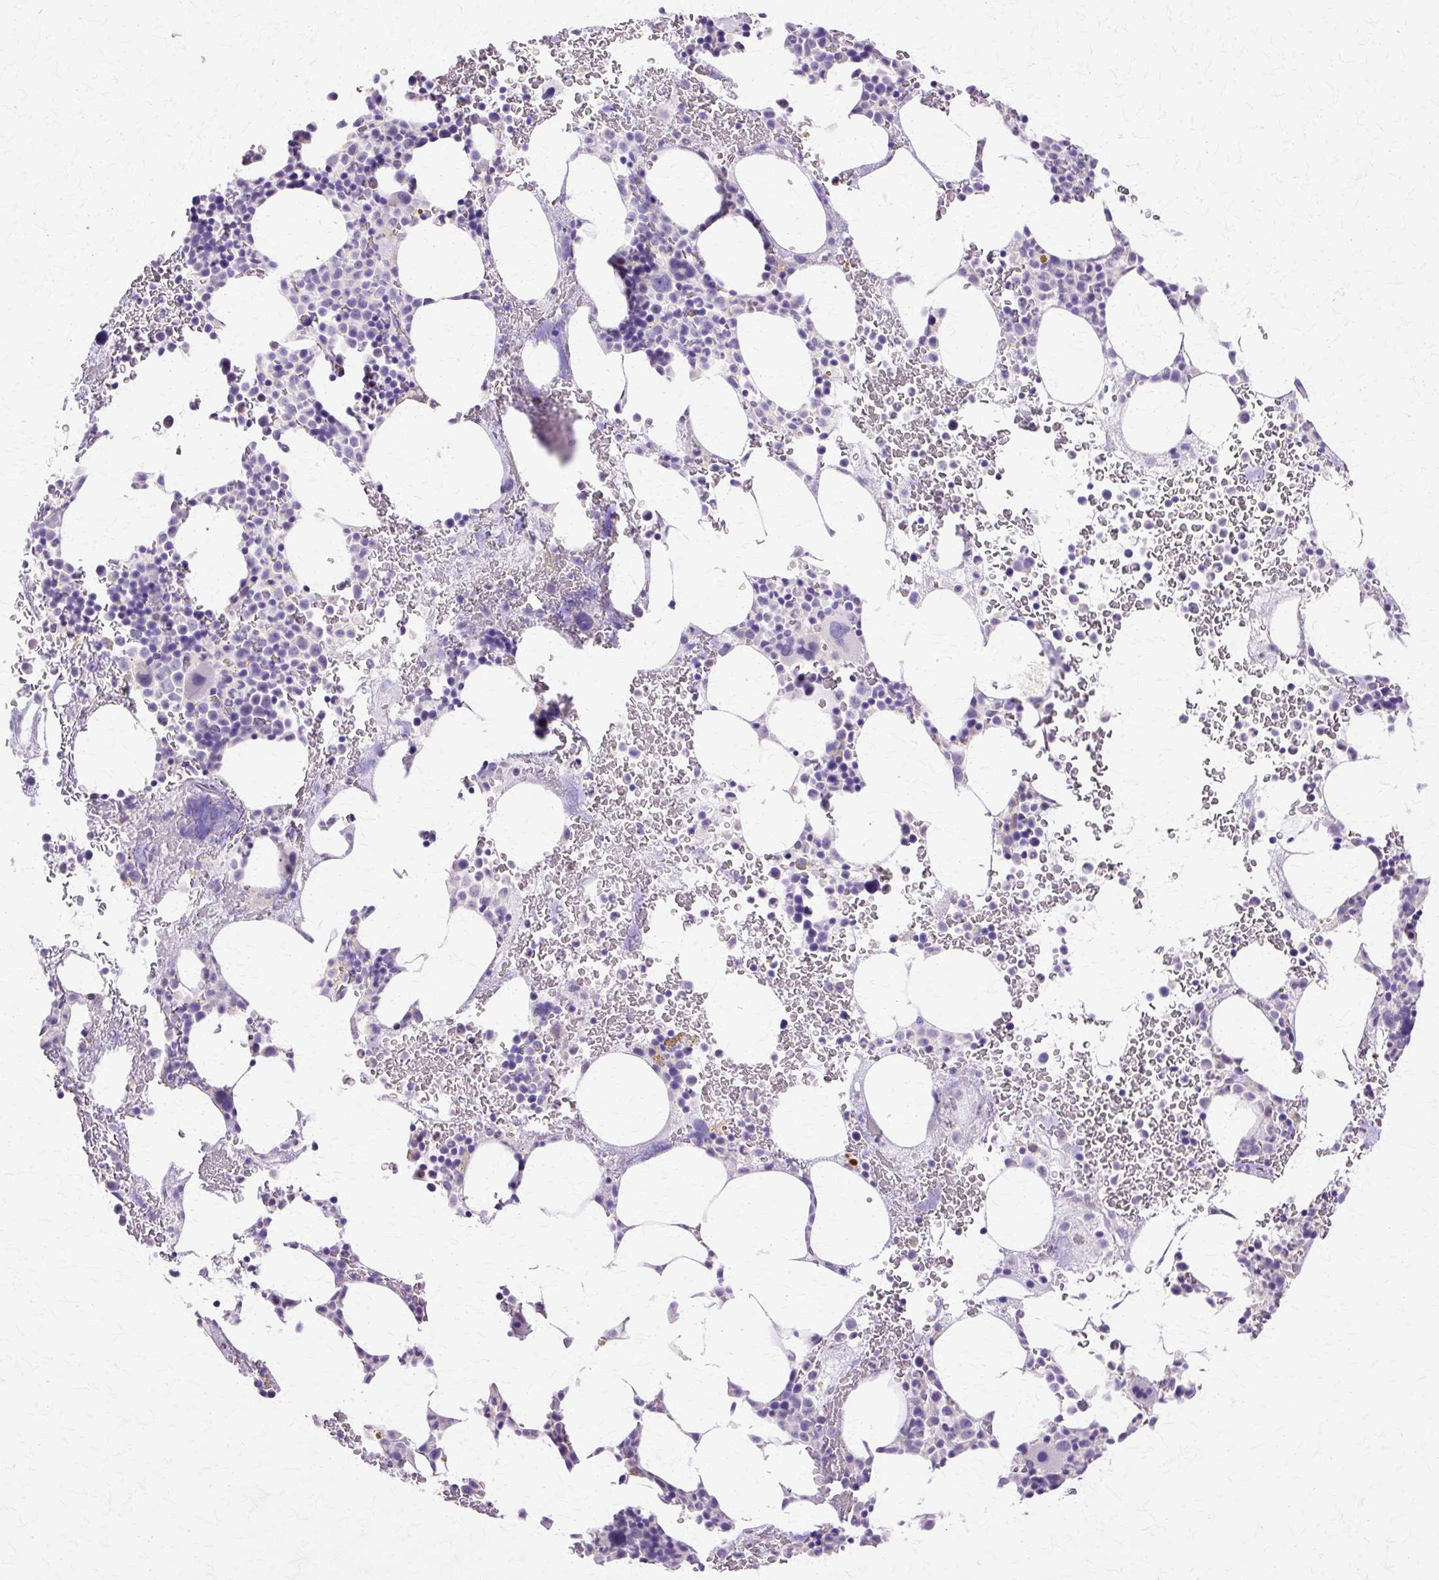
{"staining": {"intensity": "negative", "quantity": "none", "location": "none"}, "tissue": "bone marrow", "cell_type": "Hematopoietic cells", "image_type": "normal", "snomed": [{"axis": "morphology", "description": "Normal tissue, NOS"}, {"axis": "topography", "description": "Bone marrow"}], "caption": "There is no significant positivity in hematopoietic cells of bone marrow. The staining was performed using DAB (3,3'-diaminobenzidine) to visualize the protein expression in brown, while the nuclei were stained in blue with hematoxylin (Magnification: 20x).", "gene": "HSPA1A", "patient": {"sex": "male", "age": 62}}